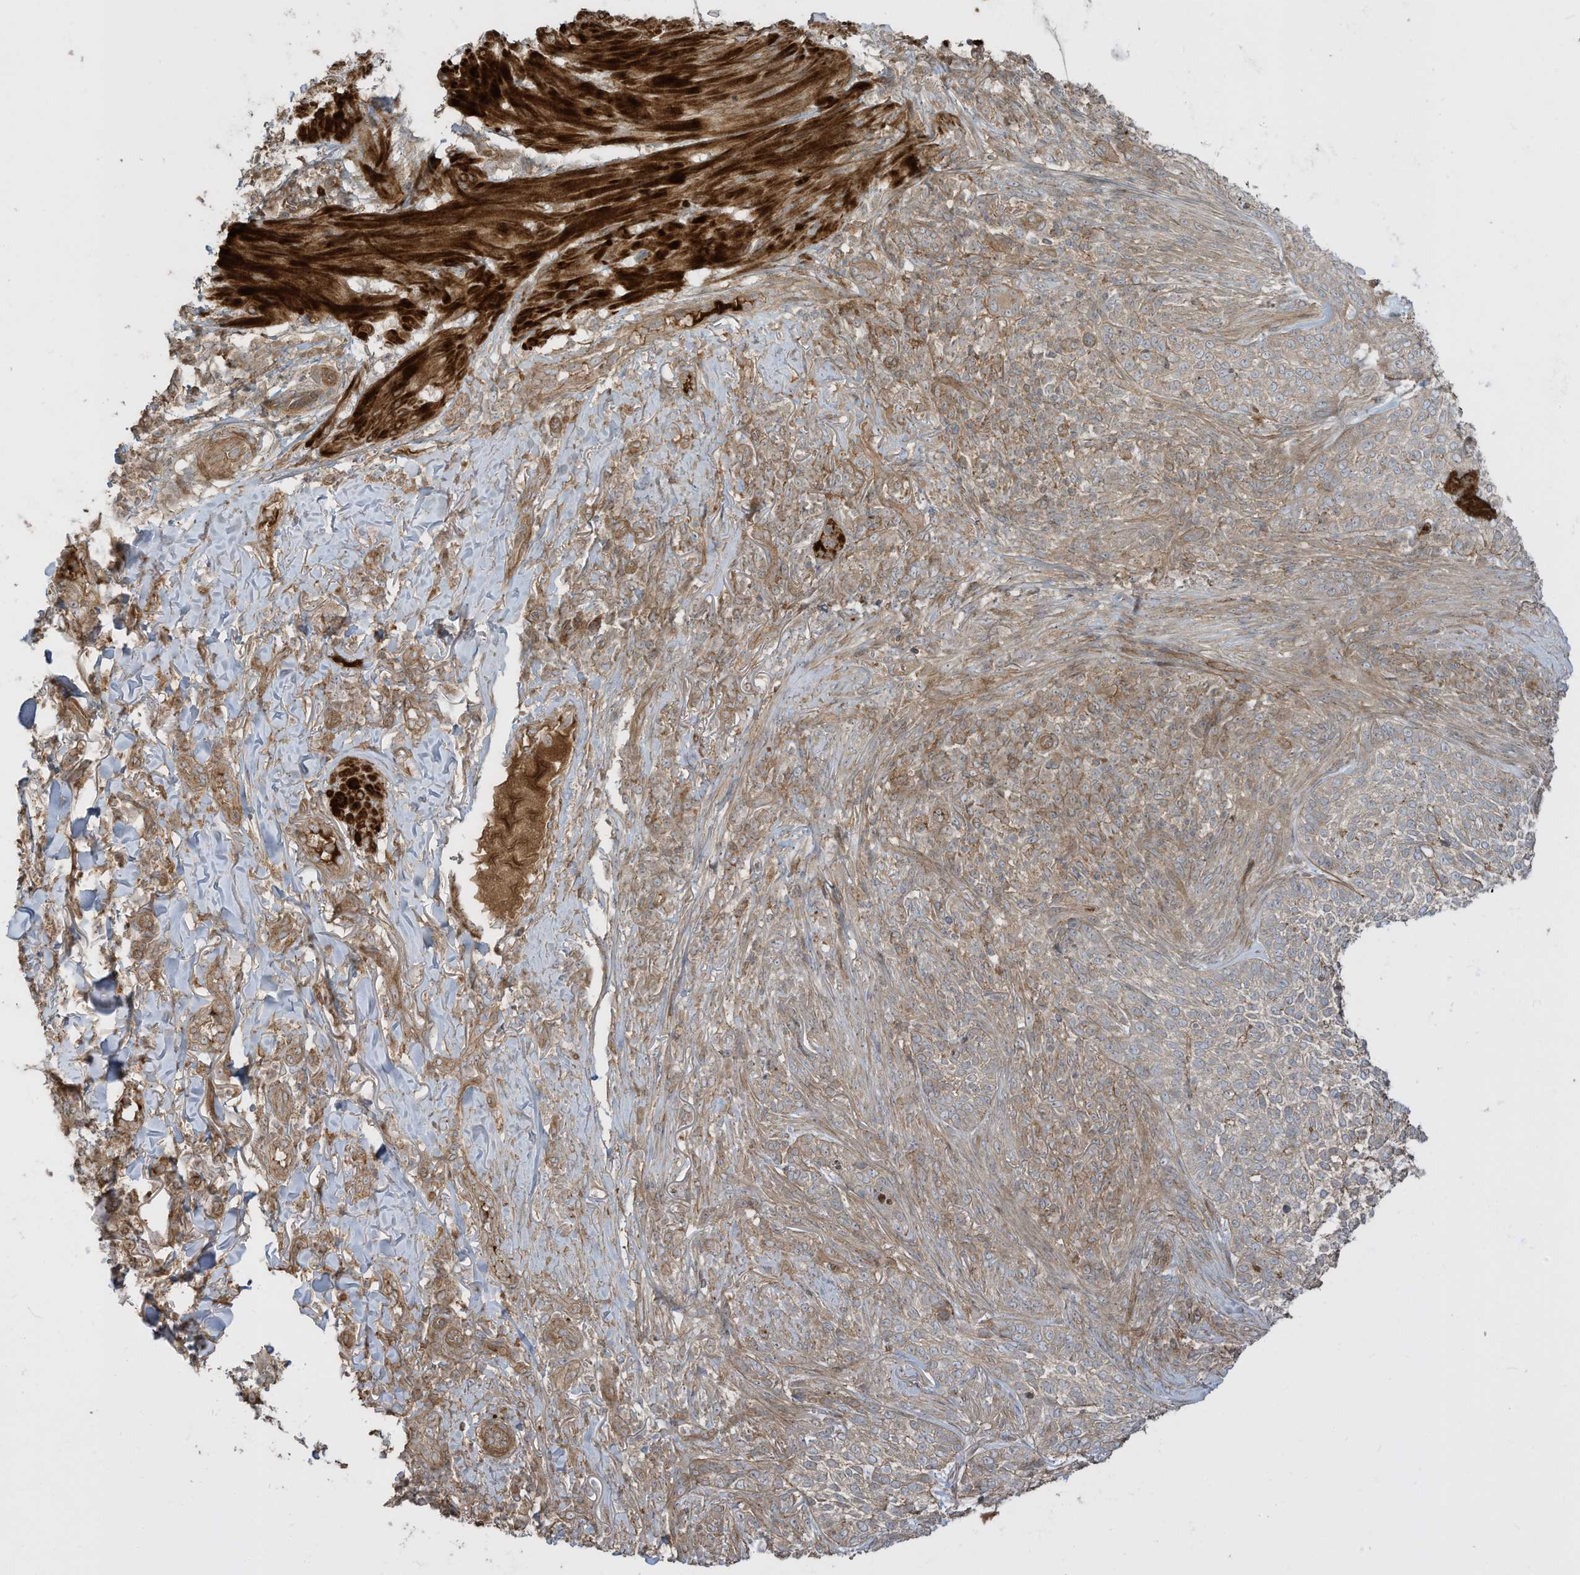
{"staining": {"intensity": "weak", "quantity": ">75%", "location": "cytoplasmic/membranous"}, "tissue": "skin cancer", "cell_type": "Tumor cells", "image_type": "cancer", "snomed": [{"axis": "morphology", "description": "Basal cell carcinoma"}, {"axis": "topography", "description": "Skin"}], "caption": "Skin basal cell carcinoma was stained to show a protein in brown. There is low levels of weak cytoplasmic/membranous expression in approximately >75% of tumor cells. Using DAB (3,3'-diaminobenzidine) (brown) and hematoxylin (blue) stains, captured at high magnification using brightfield microscopy.", "gene": "ENTR1", "patient": {"sex": "female", "age": 64}}